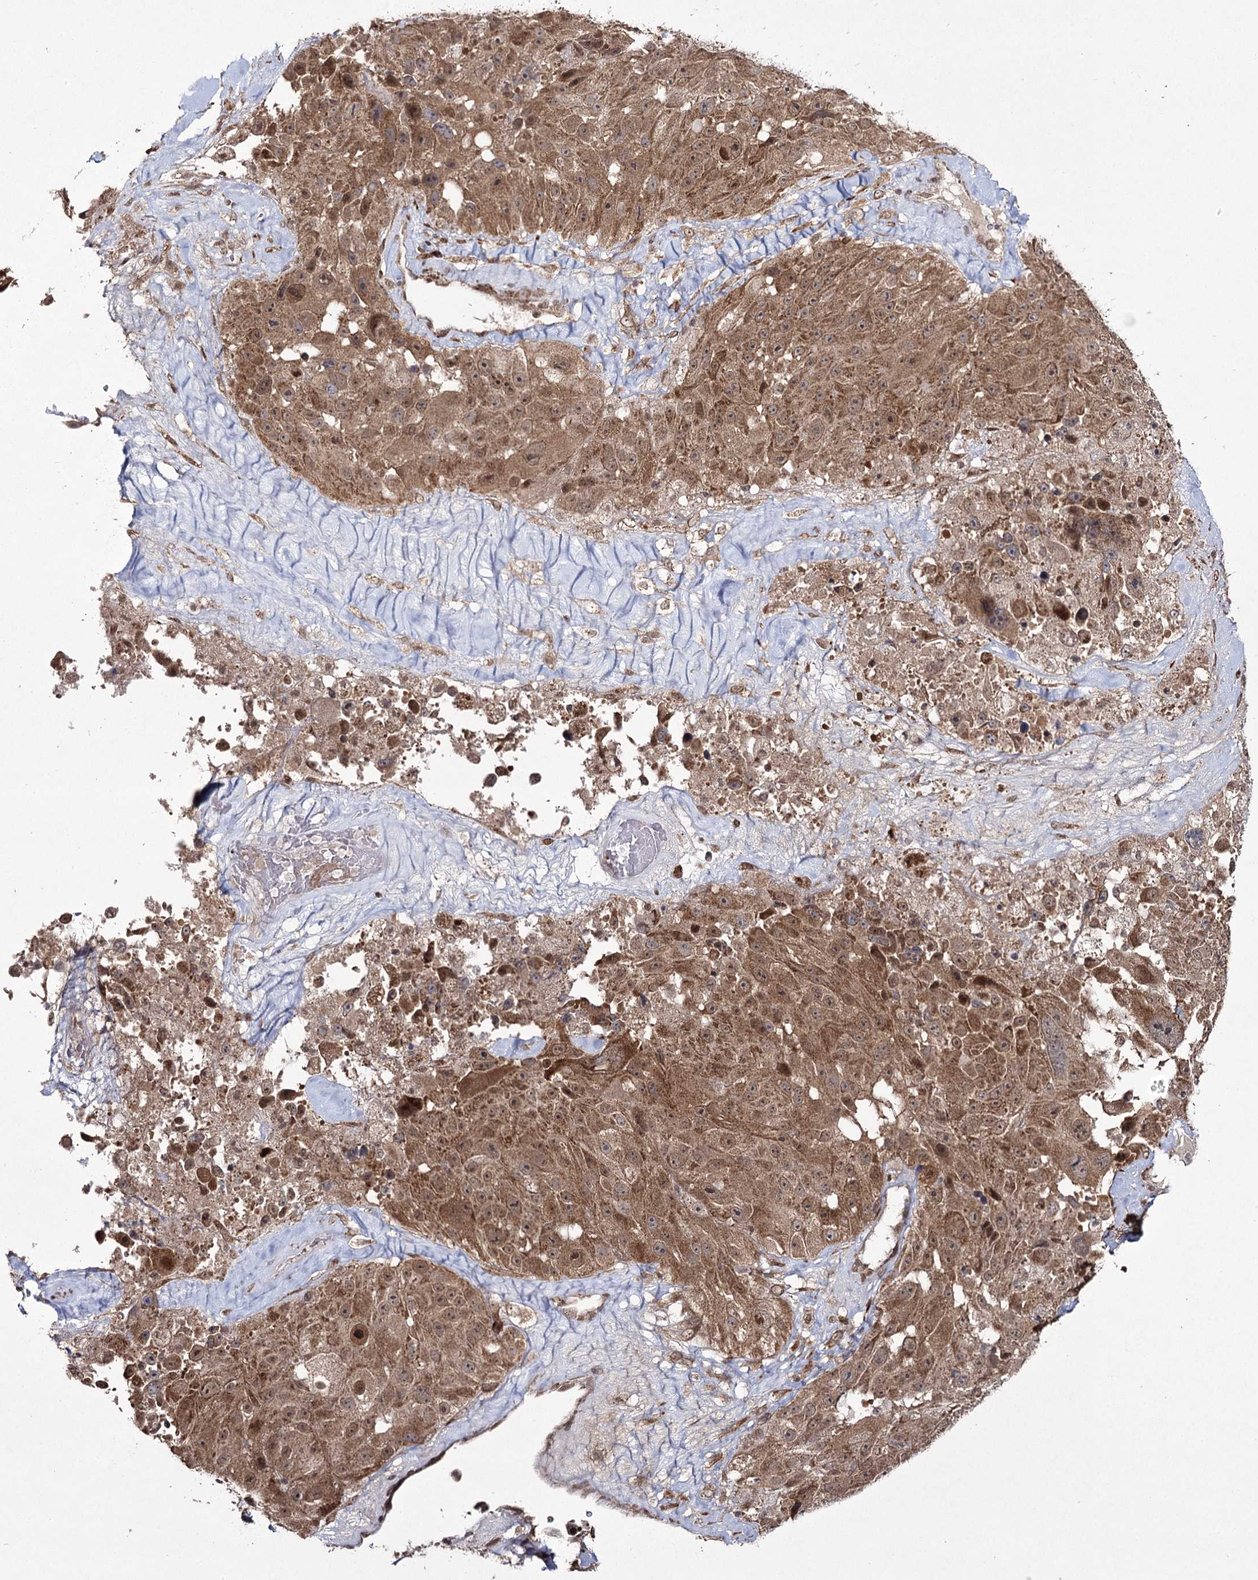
{"staining": {"intensity": "moderate", "quantity": ">75%", "location": "cytoplasmic/membranous,nuclear"}, "tissue": "melanoma", "cell_type": "Tumor cells", "image_type": "cancer", "snomed": [{"axis": "morphology", "description": "Malignant melanoma, Metastatic site"}, {"axis": "topography", "description": "Lymph node"}], "caption": "Brown immunohistochemical staining in malignant melanoma (metastatic site) demonstrates moderate cytoplasmic/membranous and nuclear positivity in approximately >75% of tumor cells.", "gene": "TRNT1", "patient": {"sex": "male", "age": 62}}